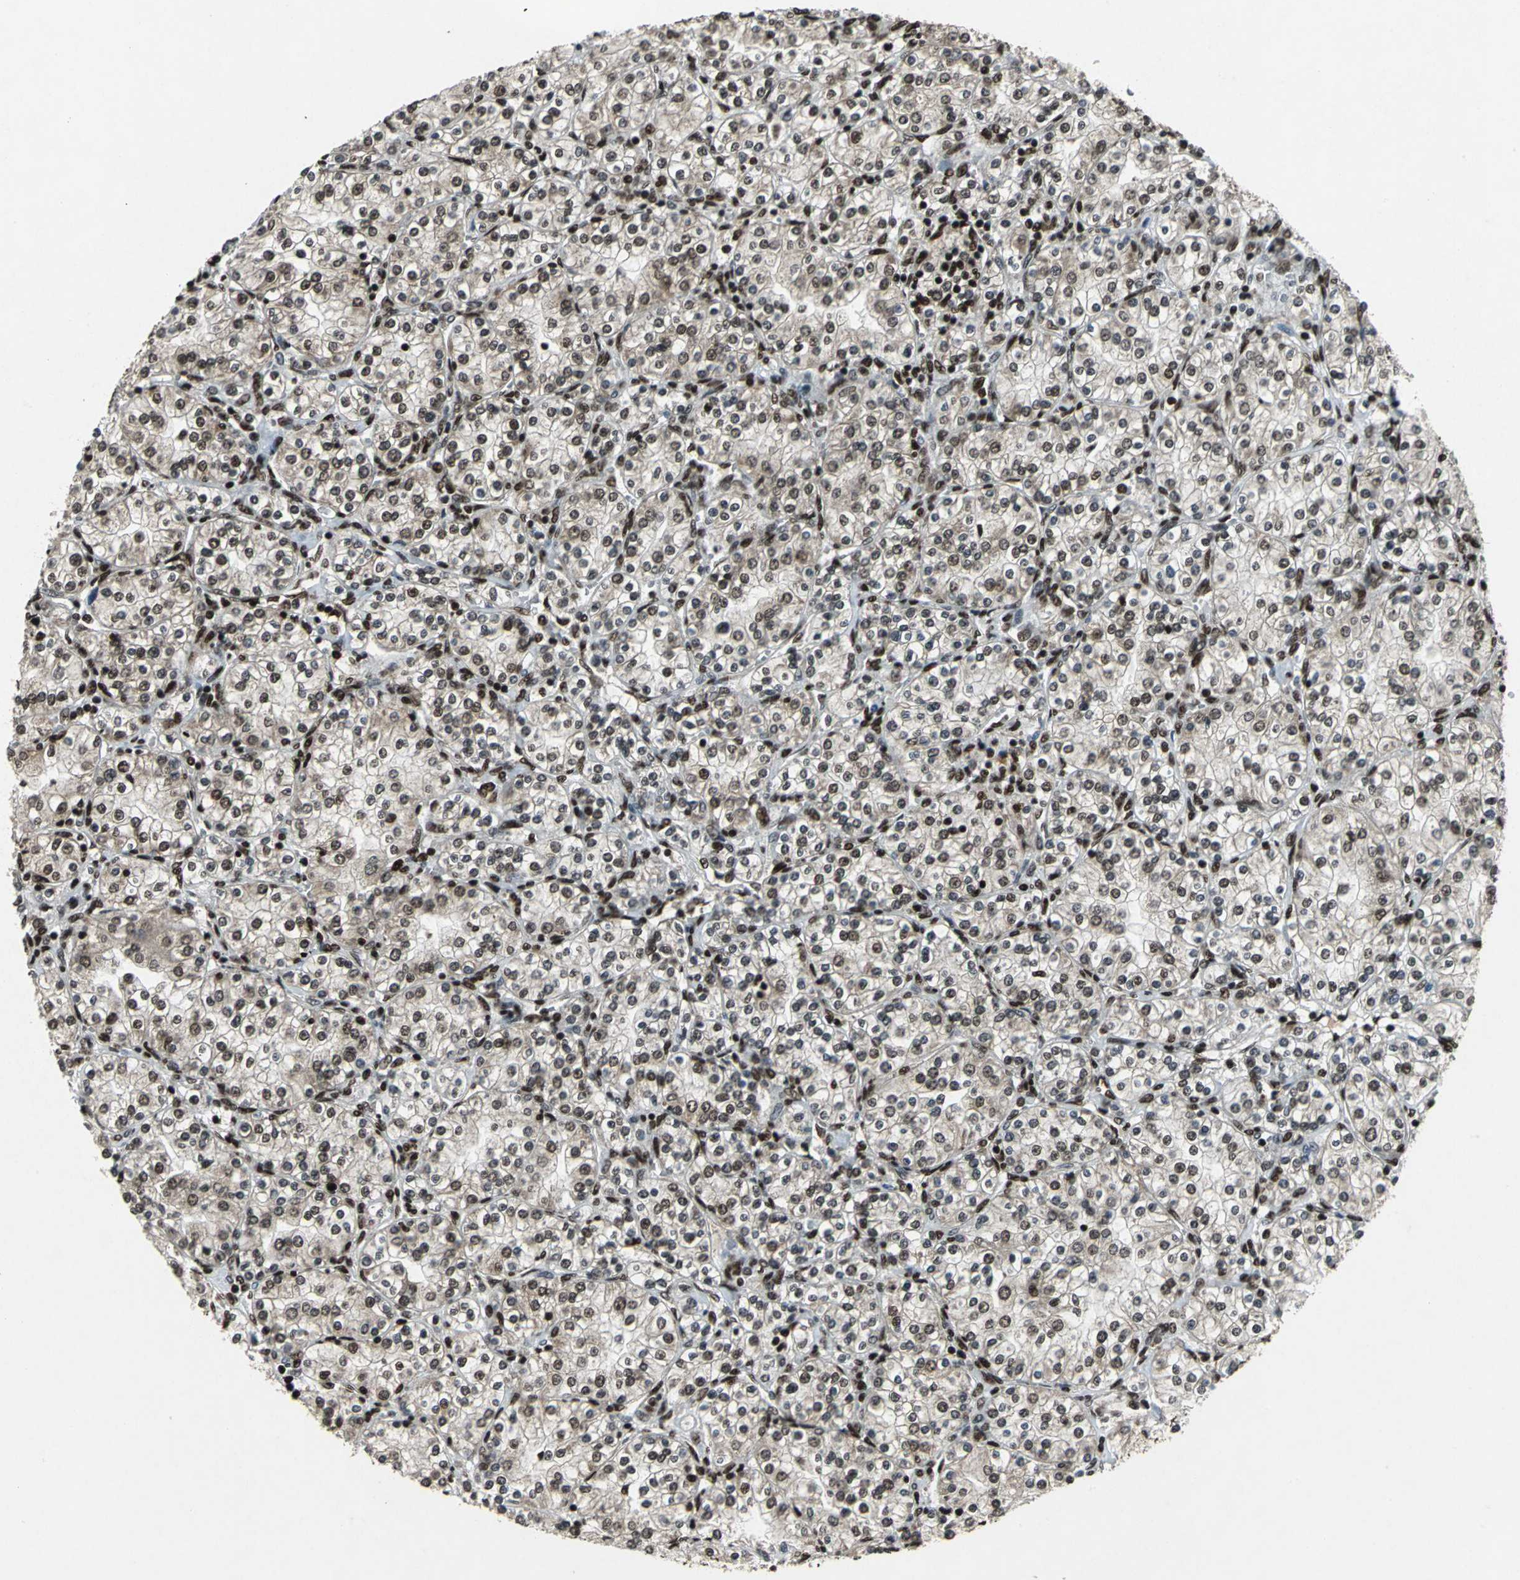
{"staining": {"intensity": "moderate", "quantity": ">75%", "location": "nuclear"}, "tissue": "renal cancer", "cell_type": "Tumor cells", "image_type": "cancer", "snomed": [{"axis": "morphology", "description": "Adenocarcinoma, NOS"}, {"axis": "topography", "description": "Kidney"}], "caption": "High-magnification brightfield microscopy of renal adenocarcinoma stained with DAB (brown) and counterstained with hematoxylin (blue). tumor cells exhibit moderate nuclear expression is seen in approximately>75% of cells.", "gene": "MTA2", "patient": {"sex": "male", "age": 77}}